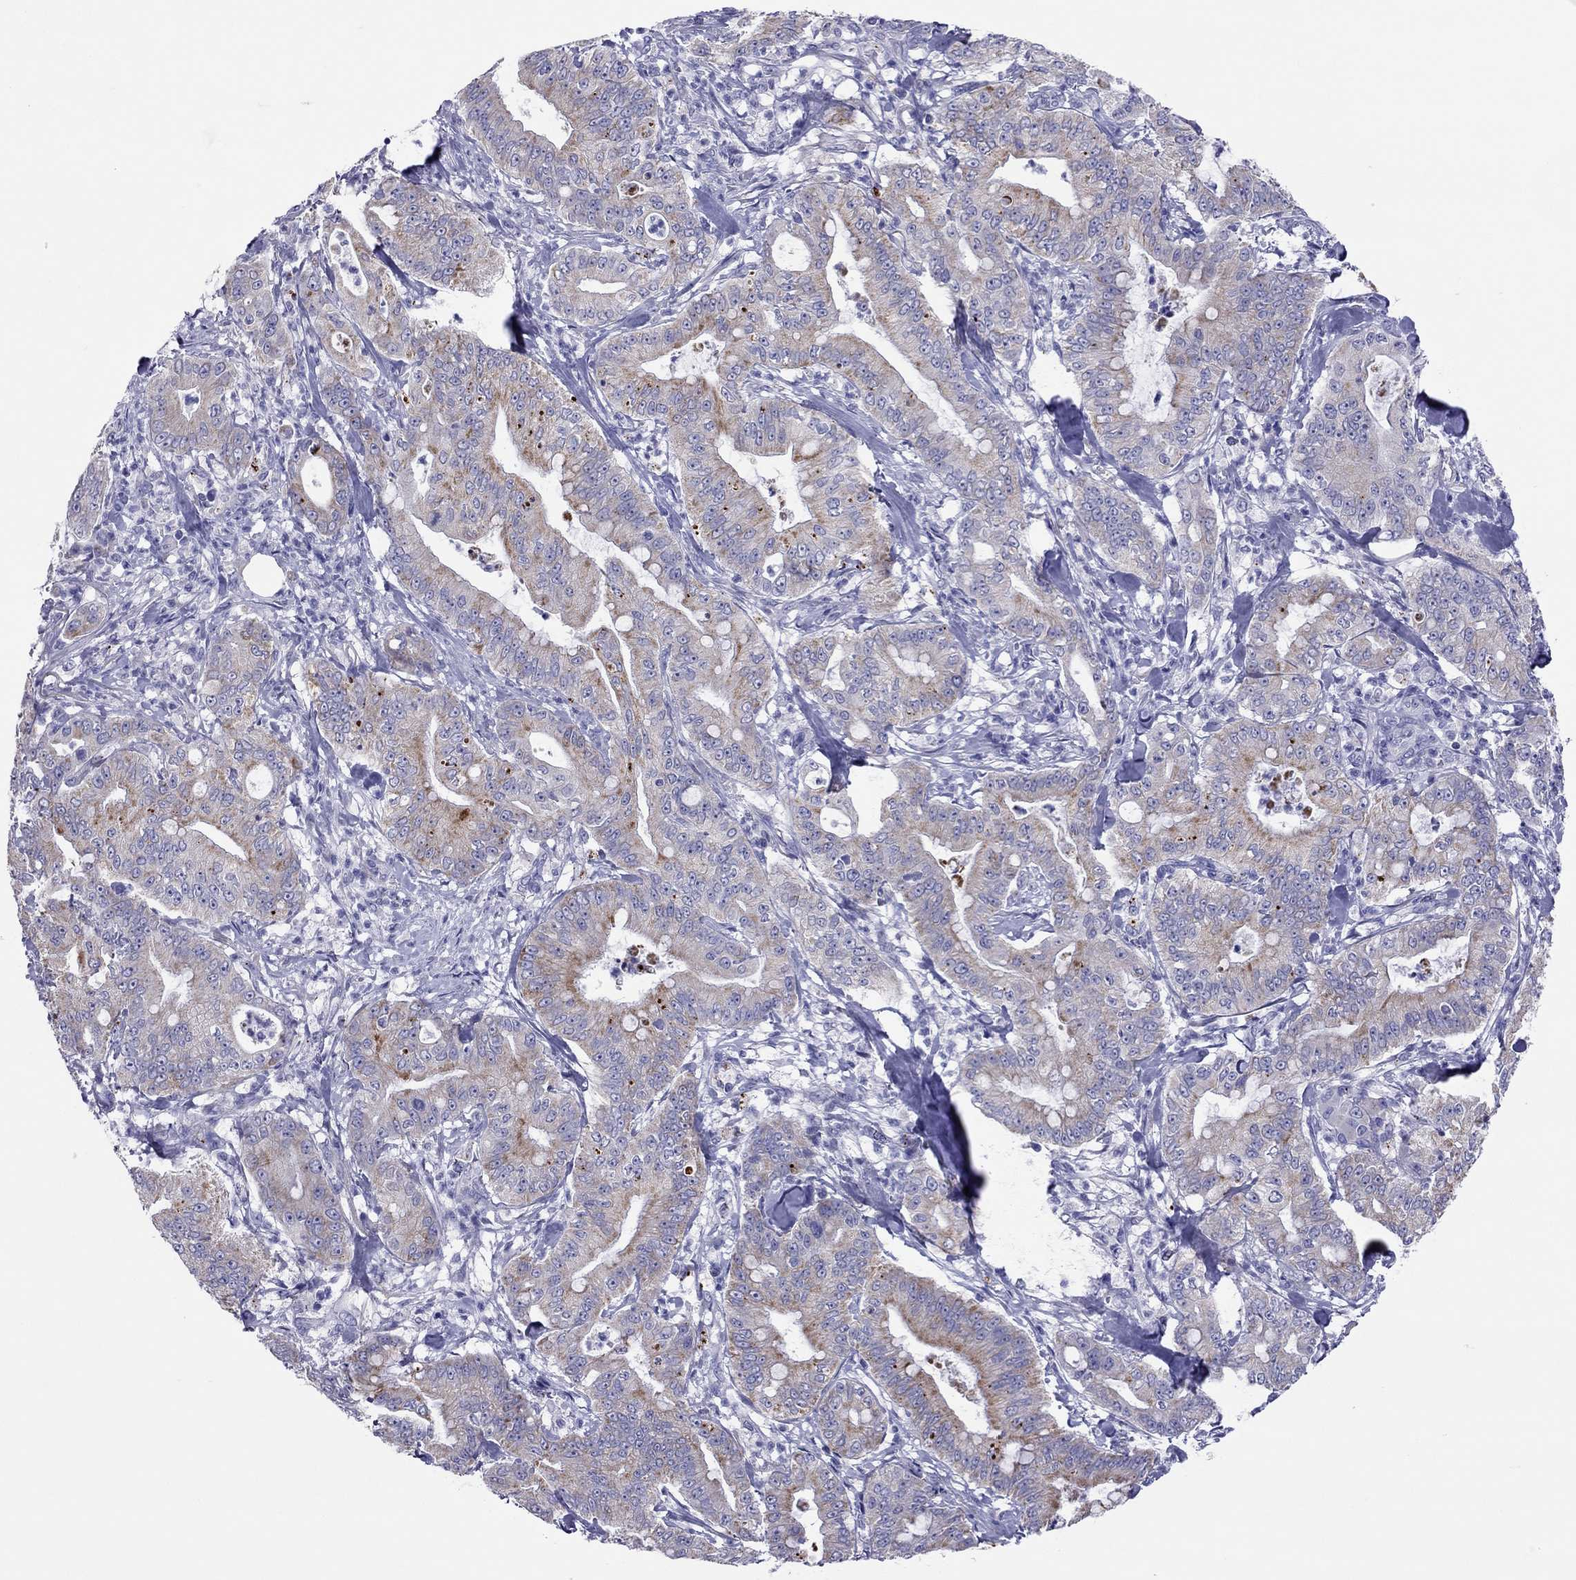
{"staining": {"intensity": "weak", "quantity": "<25%", "location": "cytoplasmic/membranous"}, "tissue": "pancreatic cancer", "cell_type": "Tumor cells", "image_type": "cancer", "snomed": [{"axis": "morphology", "description": "Adenocarcinoma, NOS"}, {"axis": "topography", "description": "Pancreas"}], "caption": "Pancreatic cancer (adenocarcinoma) was stained to show a protein in brown. There is no significant staining in tumor cells.", "gene": "COL9A1", "patient": {"sex": "male", "age": 71}}